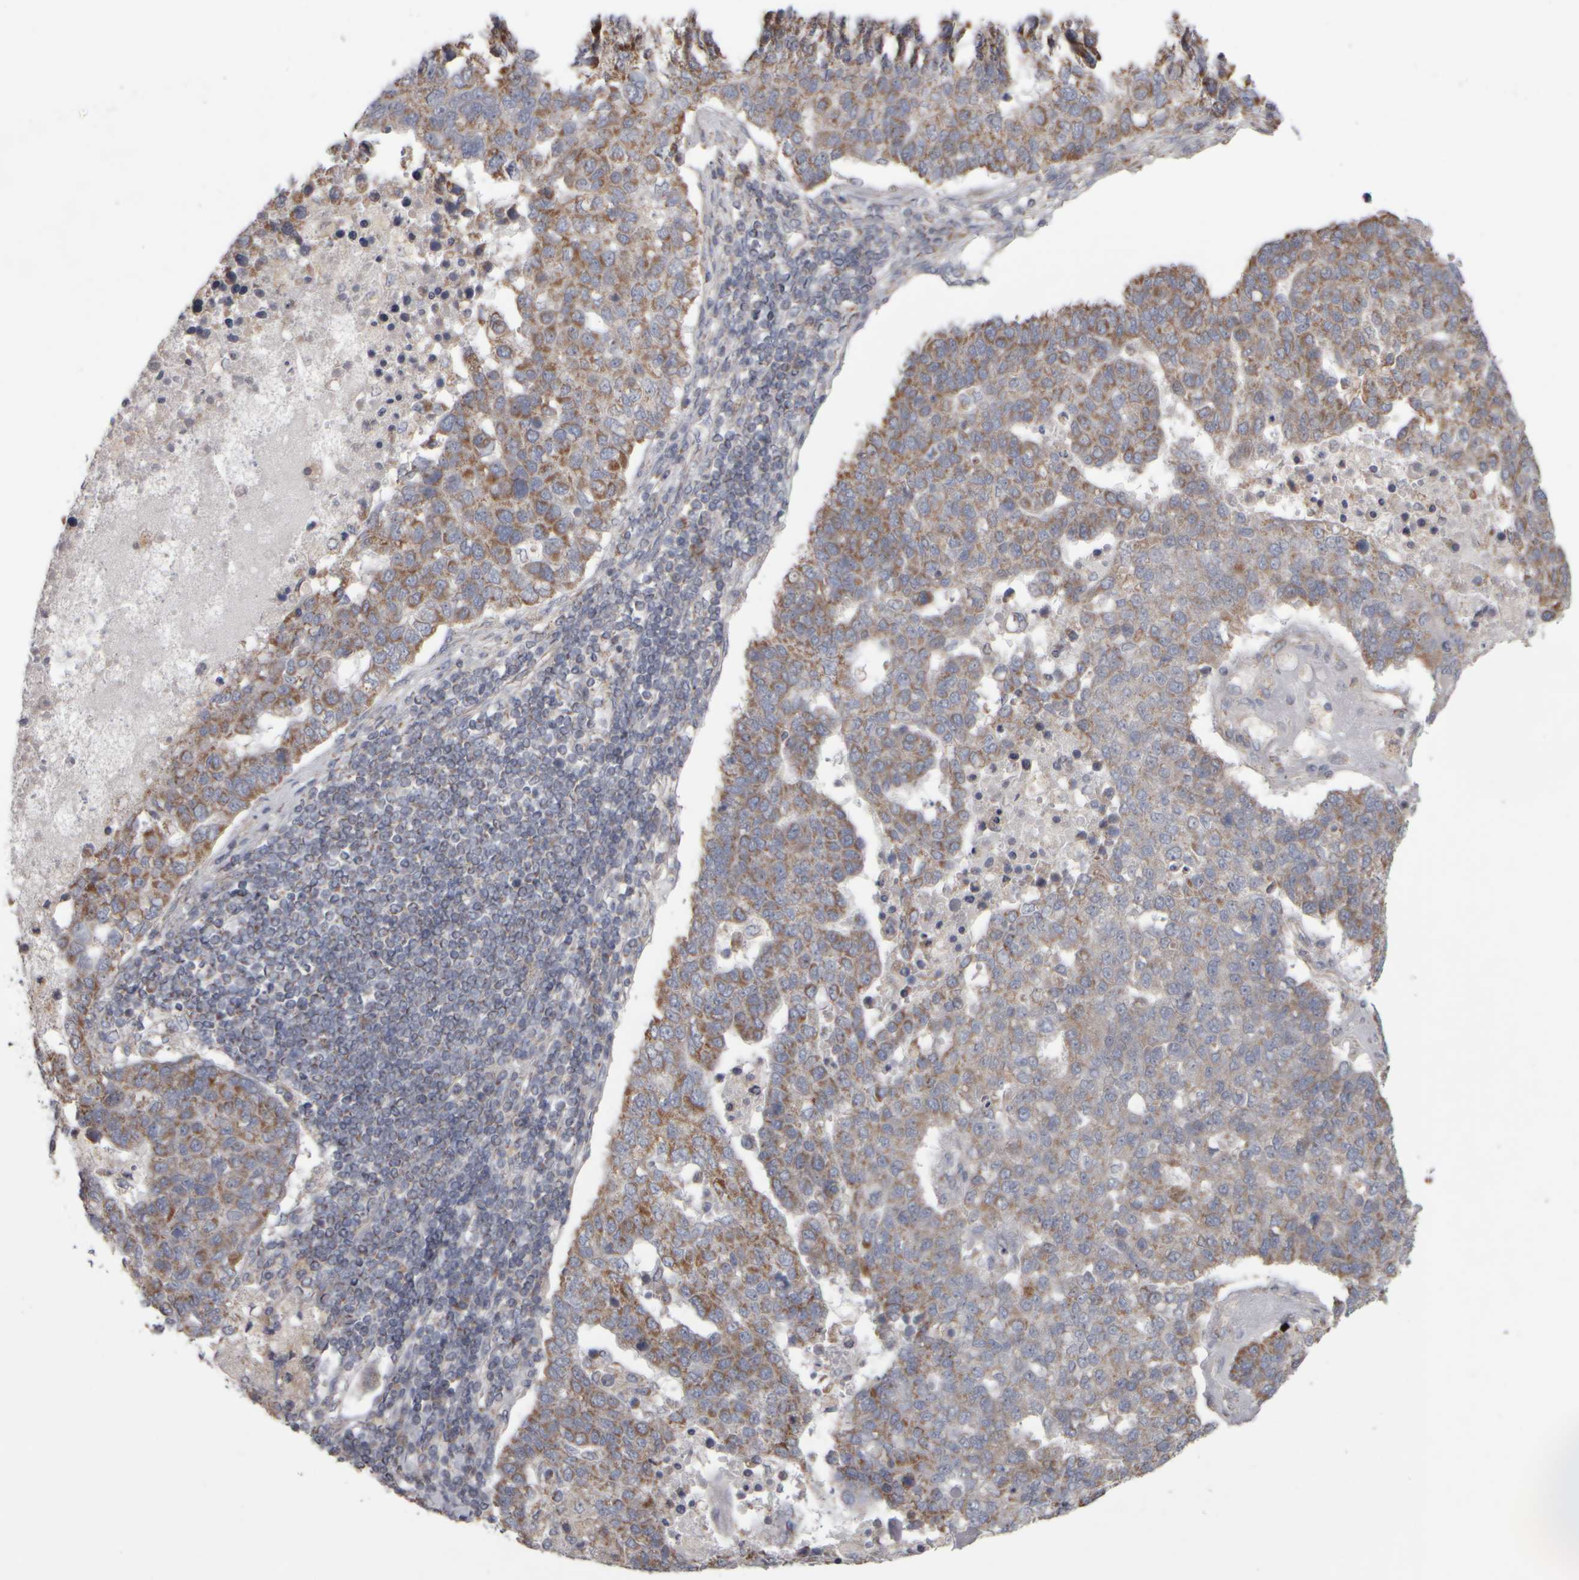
{"staining": {"intensity": "moderate", "quantity": "25%-75%", "location": "cytoplasmic/membranous"}, "tissue": "pancreatic cancer", "cell_type": "Tumor cells", "image_type": "cancer", "snomed": [{"axis": "morphology", "description": "Adenocarcinoma, NOS"}, {"axis": "topography", "description": "Pancreas"}], "caption": "Immunohistochemistry (DAB (3,3'-diaminobenzidine)) staining of human pancreatic adenocarcinoma demonstrates moderate cytoplasmic/membranous protein positivity in about 25%-75% of tumor cells. (IHC, brightfield microscopy, high magnification).", "gene": "SCO1", "patient": {"sex": "female", "age": 61}}